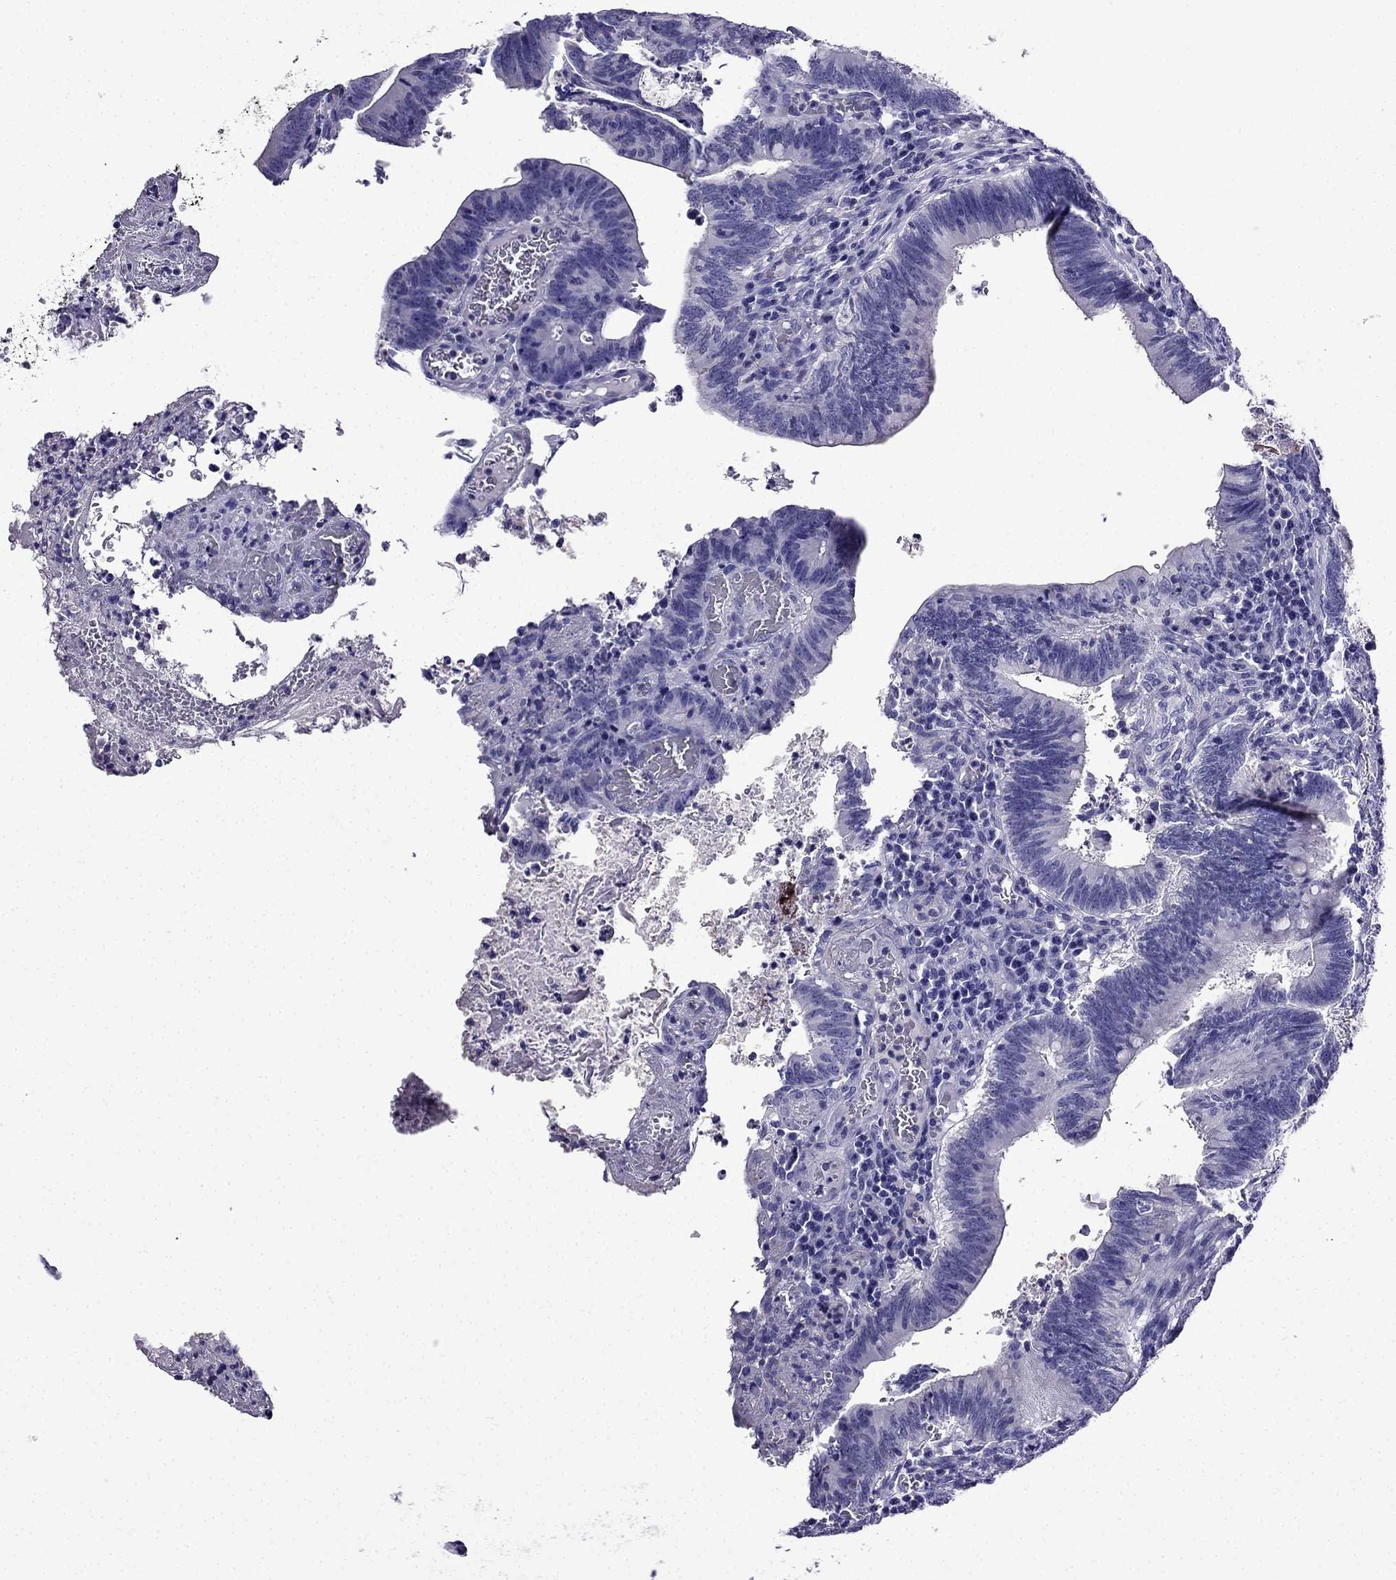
{"staining": {"intensity": "negative", "quantity": "none", "location": "none"}, "tissue": "colorectal cancer", "cell_type": "Tumor cells", "image_type": "cancer", "snomed": [{"axis": "morphology", "description": "Adenocarcinoma, NOS"}, {"axis": "topography", "description": "Colon"}], "caption": "A high-resolution histopathology image shows immunohistochemistry staining of colorectal cancer (adenocarcinoma), which displays no significant positivity in tumor cells.", "gene": "ERC2", "patient": {"sex": "female", "age": 70}}